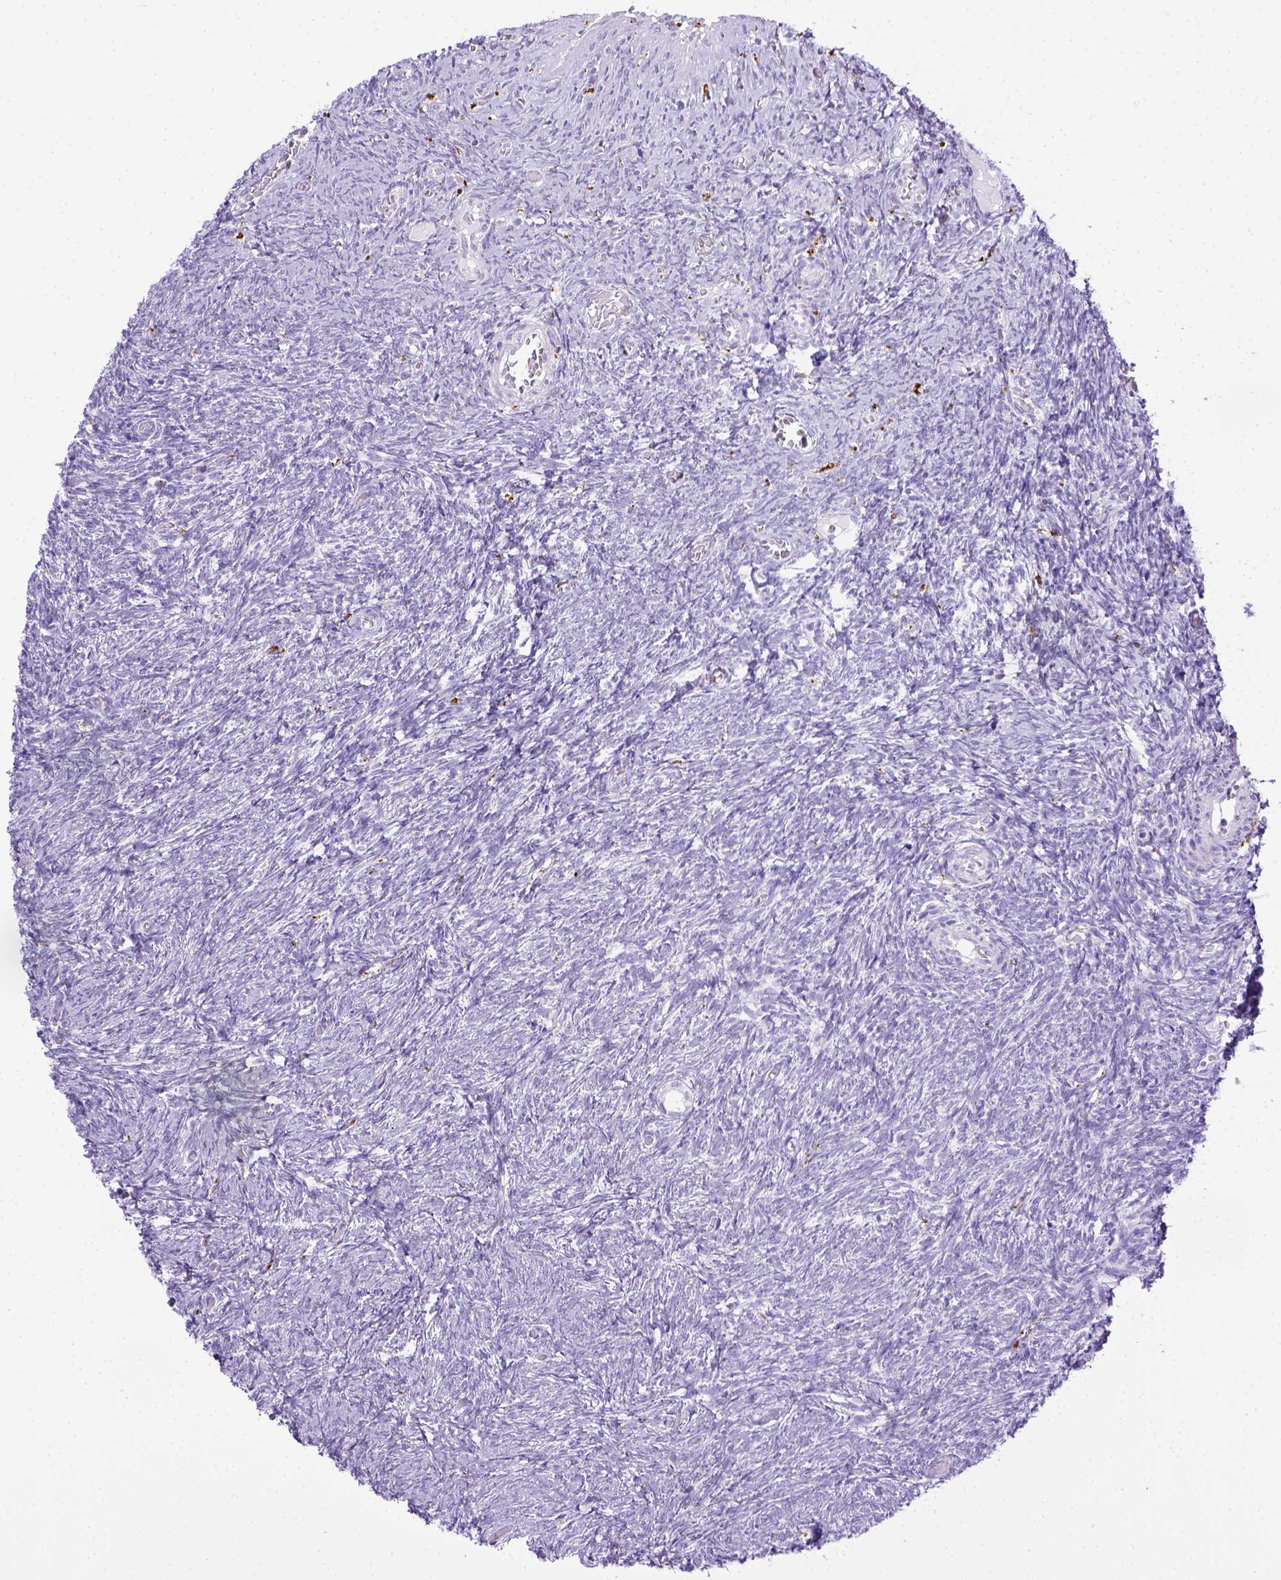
{"staining": {"intensity": "negative", "quantity": "none", "location": "none"}, "tissue": "ovary", "cell_type": "Ovarian stroma cells", "image_type": "normal", "snomed": [{"axis": "morphology", "description": "Normal tissue, NOS"}, {"axis": "topography", "description": "Ovary"}], "caption": "Immunohistochemistry image of unremarkable ovary: human ovary stained with DAB (3,3'-diaminobenzidine) reveals no significant protein expression in ovarian stroma cells. (Stains: DAB (3,3'-diaminobenzidine) immunohistochemistry with hematoxylin counter stain, Microscopy: brightfield microscopy at high magnification).", "gene": "CD68", "patient": {"sex": "female", "age": 39}}